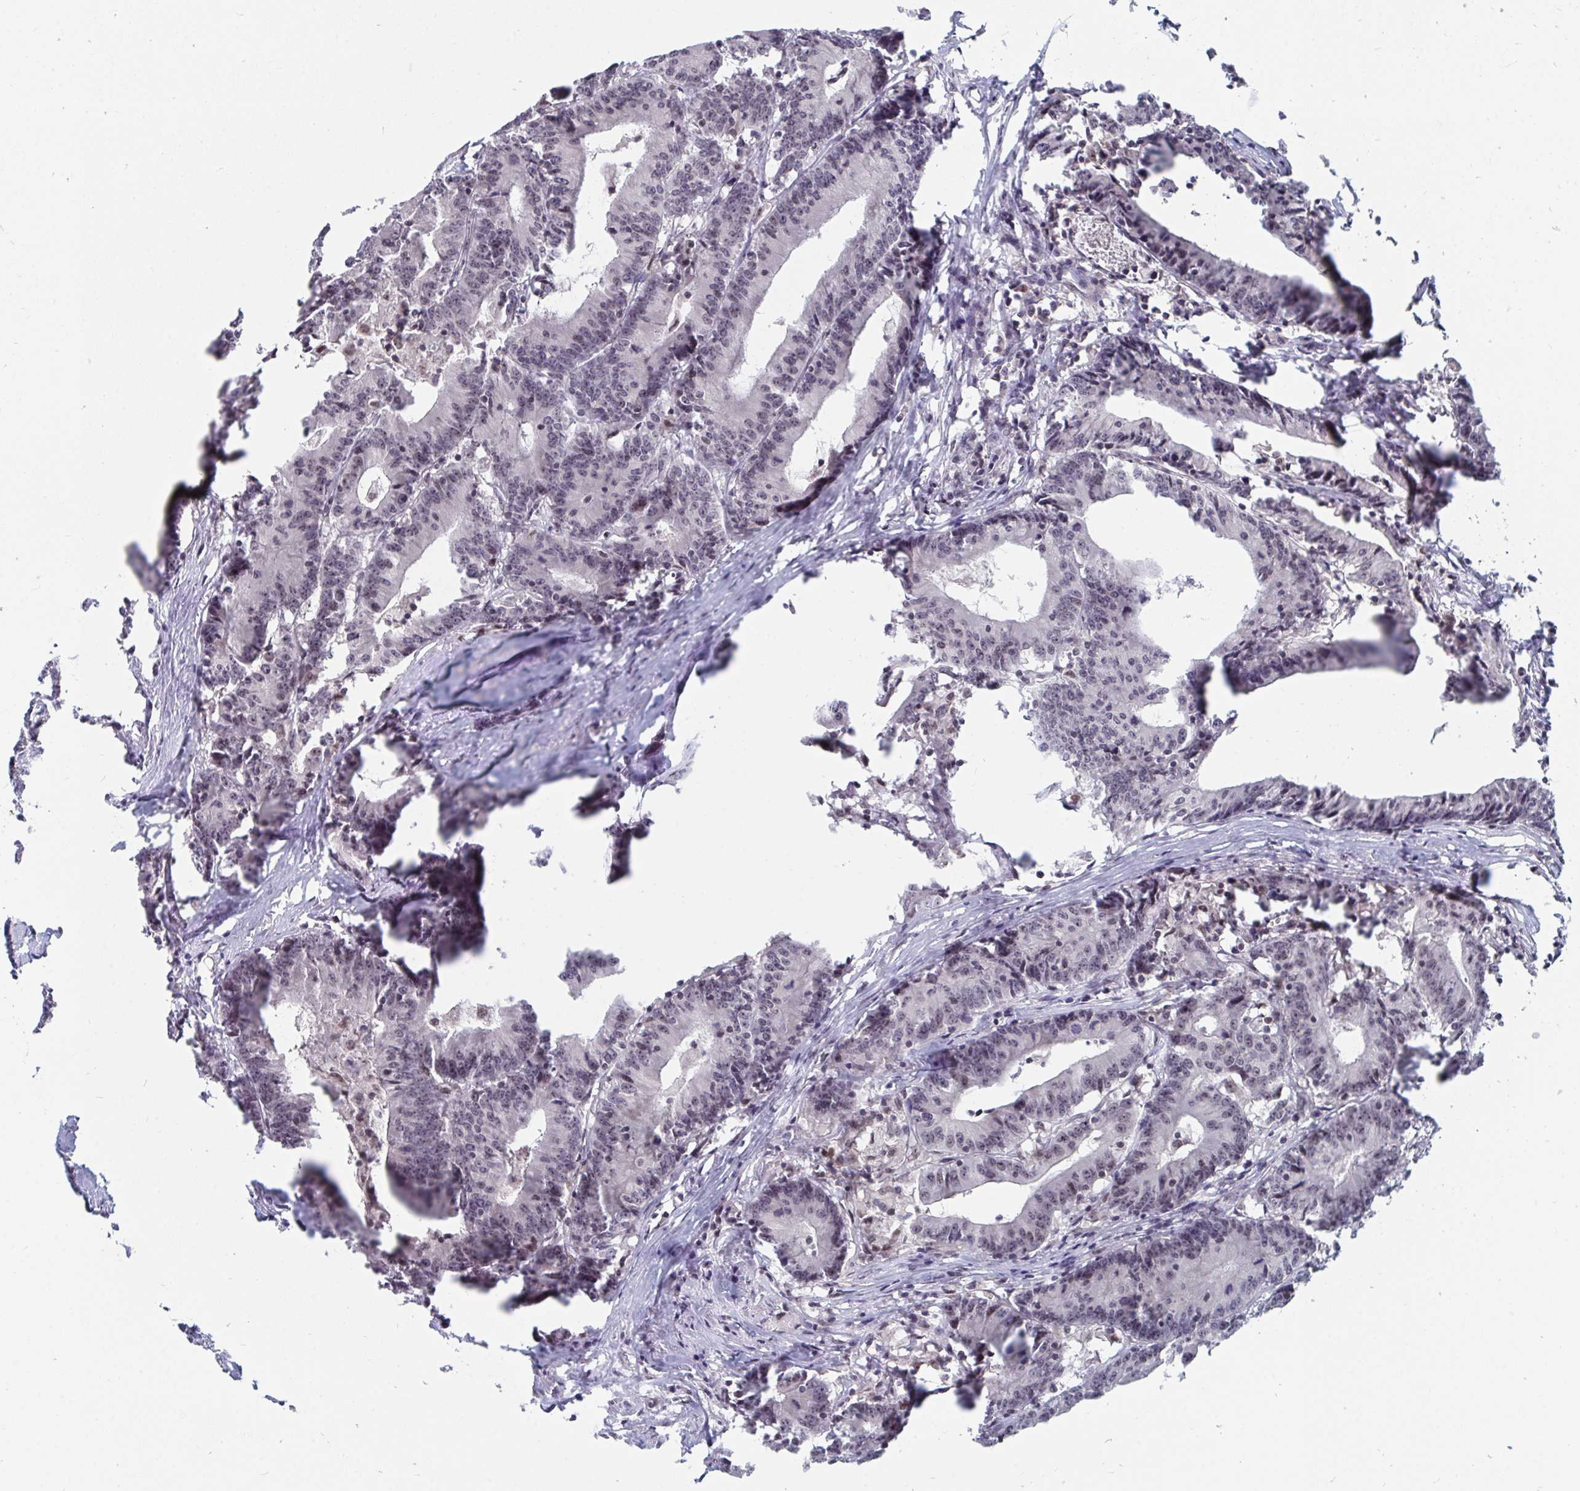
{"staining": {"intensity": "weak", "quantity": "<25%", "location": "nuclear"}, "tissue": "colorectal cancer", "cell_type": "Tumor cells", "image_type": "cancer", "snomed": [{"axis": "morphology", "description": "Adenocarcinoma, NOS"}, {"axis": "topography", "description": "Colon"}], "caption": "High magnification brightfield microscopy of colorectal adenocarcinoma stained with DAB (brown) and counterstained with hematoxylin (blue): tumor cells show no significant staining.", "gene": "TRIP12", "patient": {"sex": "female", "age": 78}}